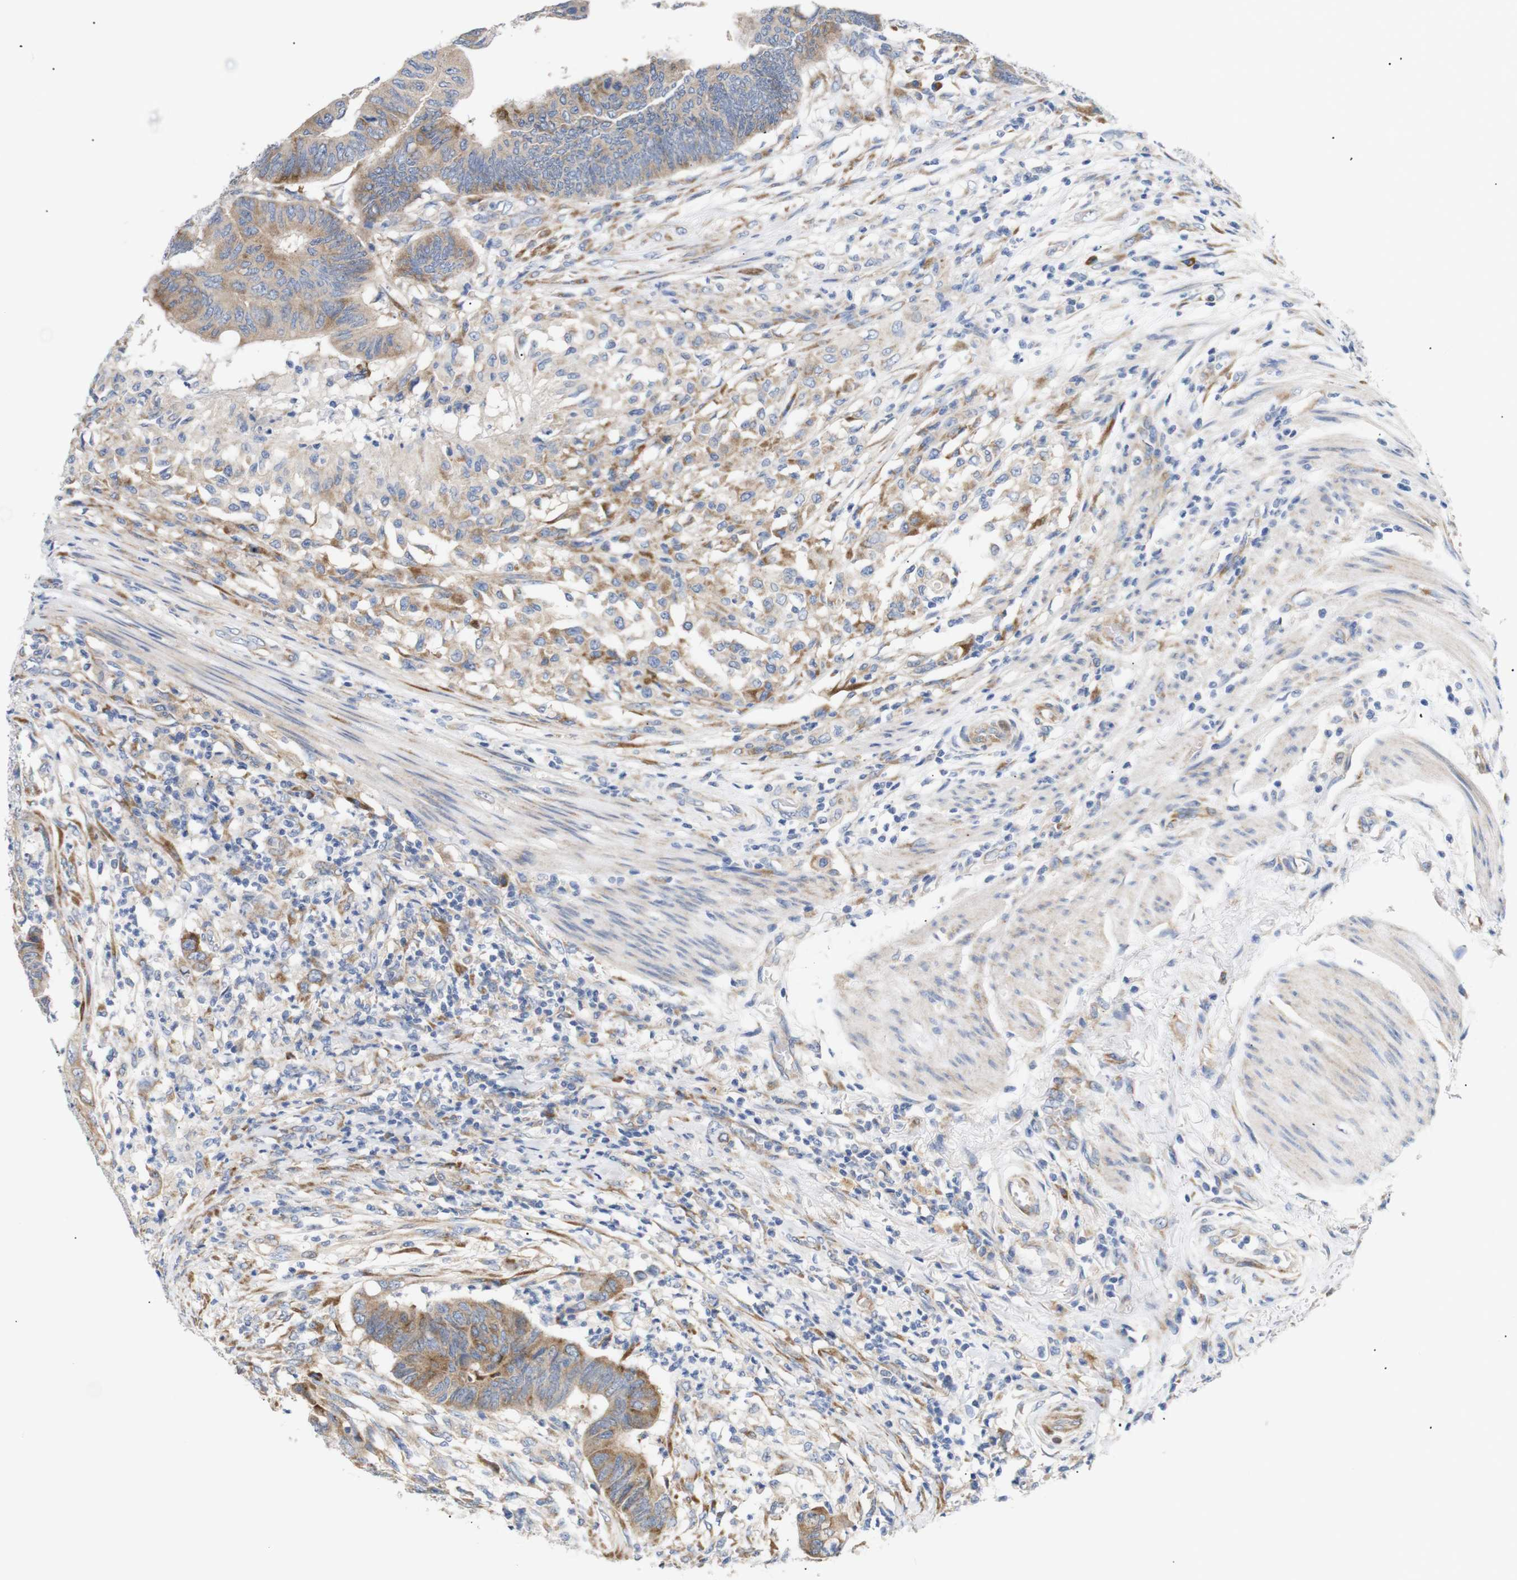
{"staining": {"intensity": "moderate", "quantity": ">75%", "location": "cytoplasmic/membranous"}, "tissue": "colorectal cancer", "cell_type": "Tumor cells", "image_type": "cancer", "snomed": [{"axis": "morphology", "description": "Normal tissue, NOS"}, {"axis": "morphology", "description": "Adenocarcinoma, NOS"}, {"axis": "topography", "description": "Rectum"}, {"axis": "topography", "description": "Peripheral nerve tissue"}], "caption": "Immunohistochemistry micrograph of neoplastic tissue: colorectal cancer stained using IHC demonstrates medium levels of moderate protein expression localized specifically in the cytoplasmic/membranous of tumor cells, appearing as a cytoplasmic/membranous brown color.", "gene": "TRIM5", "patient": {"sex": "male", "age": 92}}